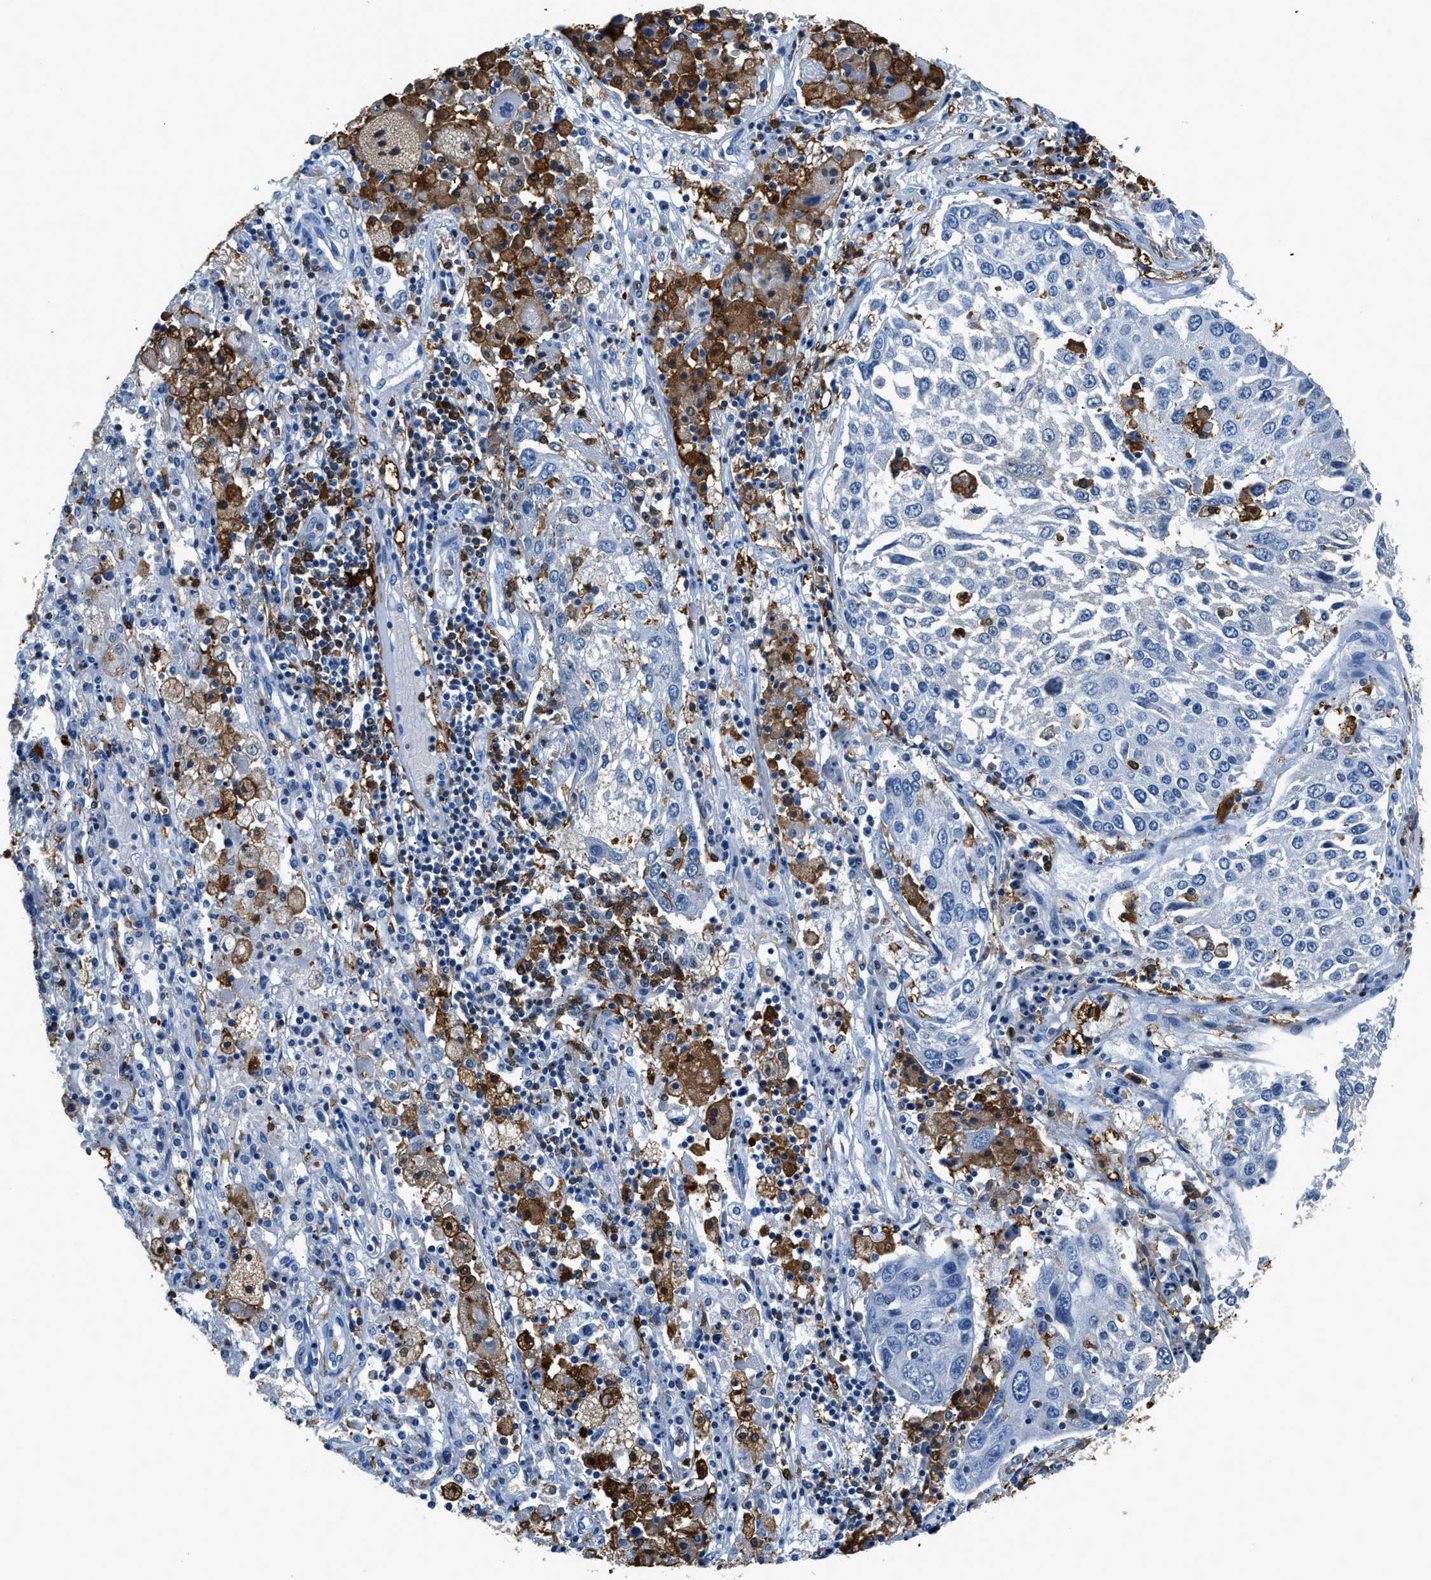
{"staining": {"intensity": "negative", "quantity": "none", "location": "none"}, "tissue": "lung cancer", "cell_type": "Tumor cells", "image_type": "cancer", "snomed": [{"axis": "morphology", "description": "Squamous cell carcinoma, NOS"}, {"axis": "topography", "description": "Lung"}], "caption": "There is no significant expression in tumor cells of squamous cell carcinoma (lung).", "gene": "CAPG", "patient": {"sex": "male", "age": 65}}